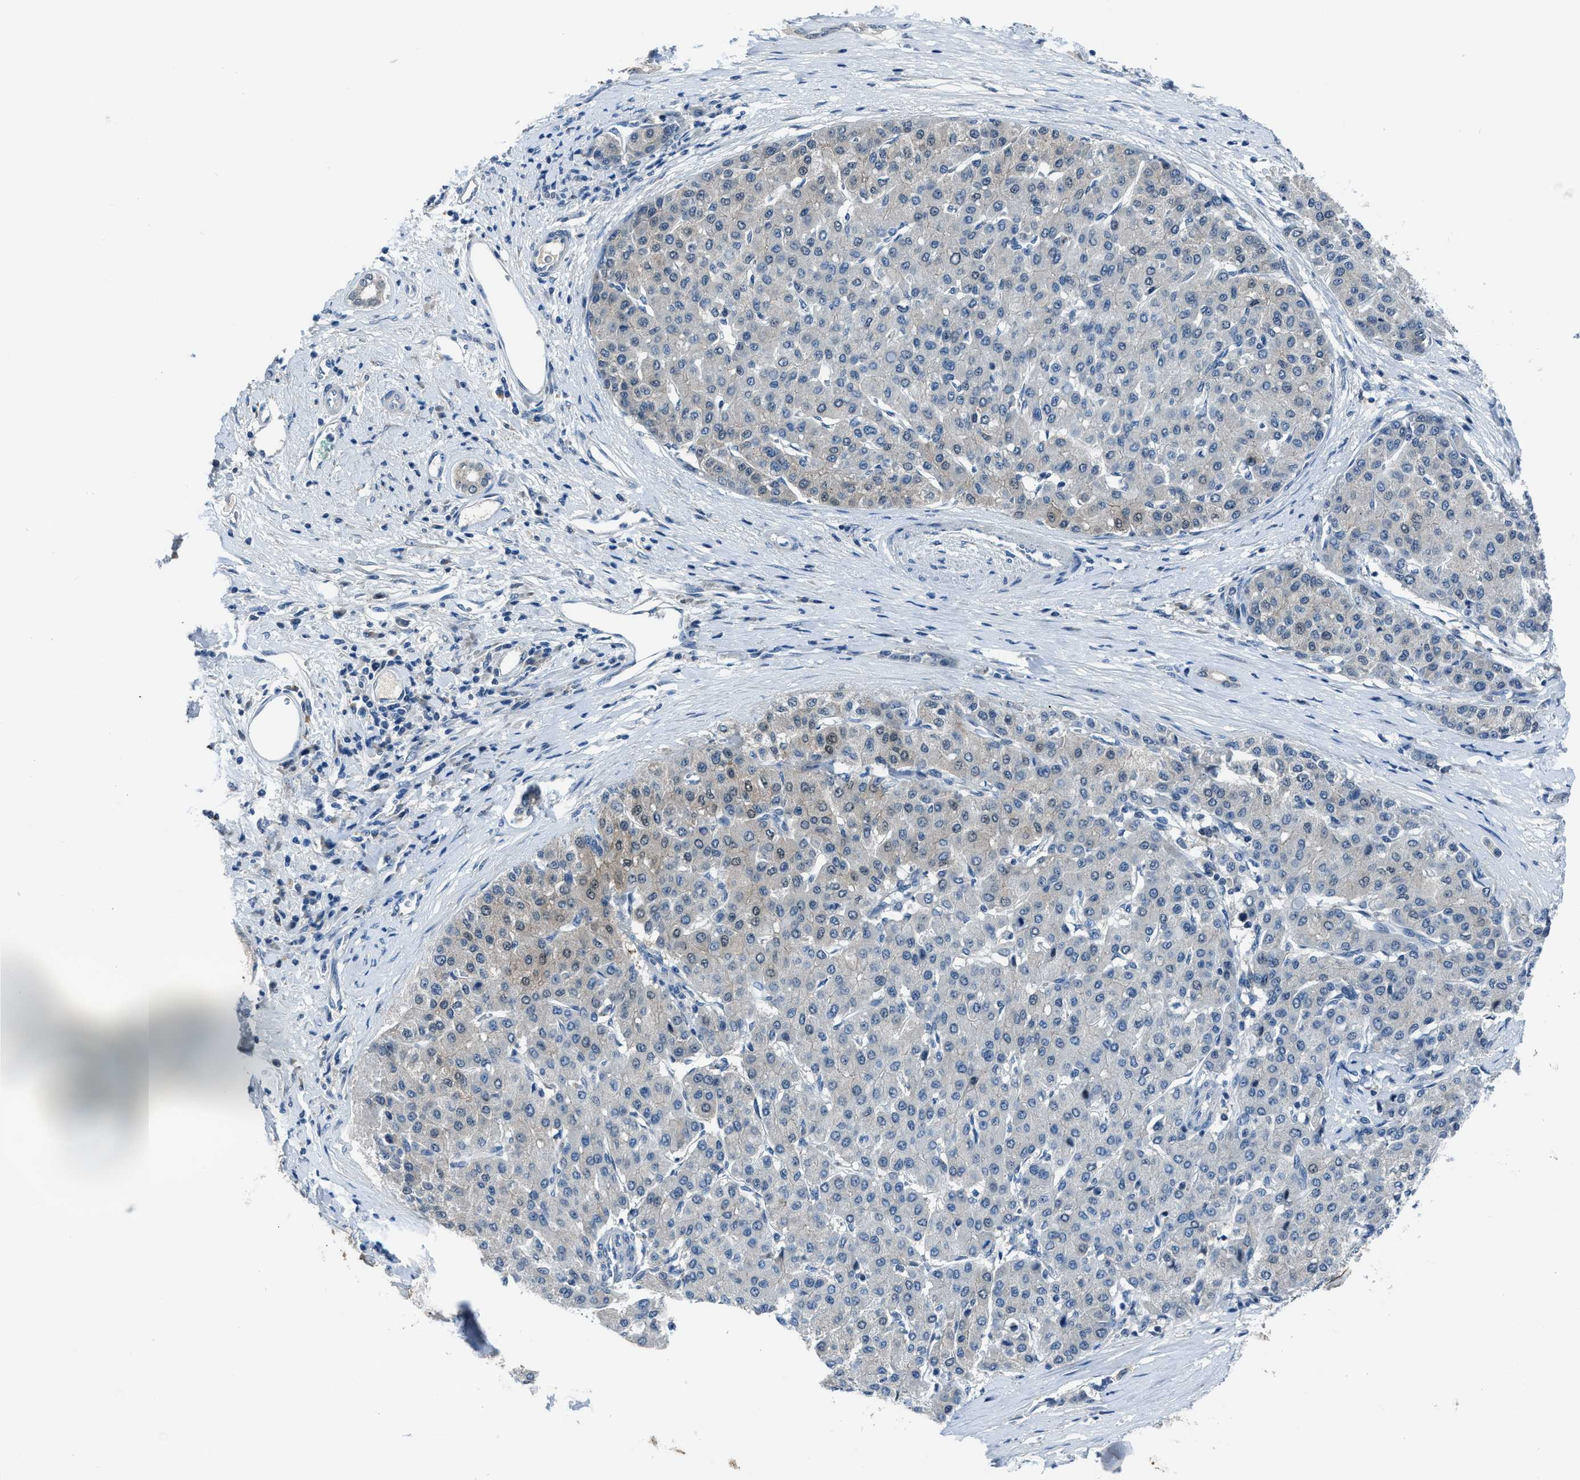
{"staining": {"intensity": "negative", "quantity": "none", "location": "none"}, "tissue": "liver cancer", "cell_type": "Tumor cells", "image_type": "cancer", "snomed": [{"axis": "morphology", "description": "Carcinoma, Hepatocellular, NOS"}, {"axis": "topography", "description": "Liver"}], "caption": "Human liver hepatocellular carcinoma stained for a protein using immunohistochemistry shows no staining in tumor cells.", "gene": "DUSP19", "patient": {"sex": "male", "age": 65}}